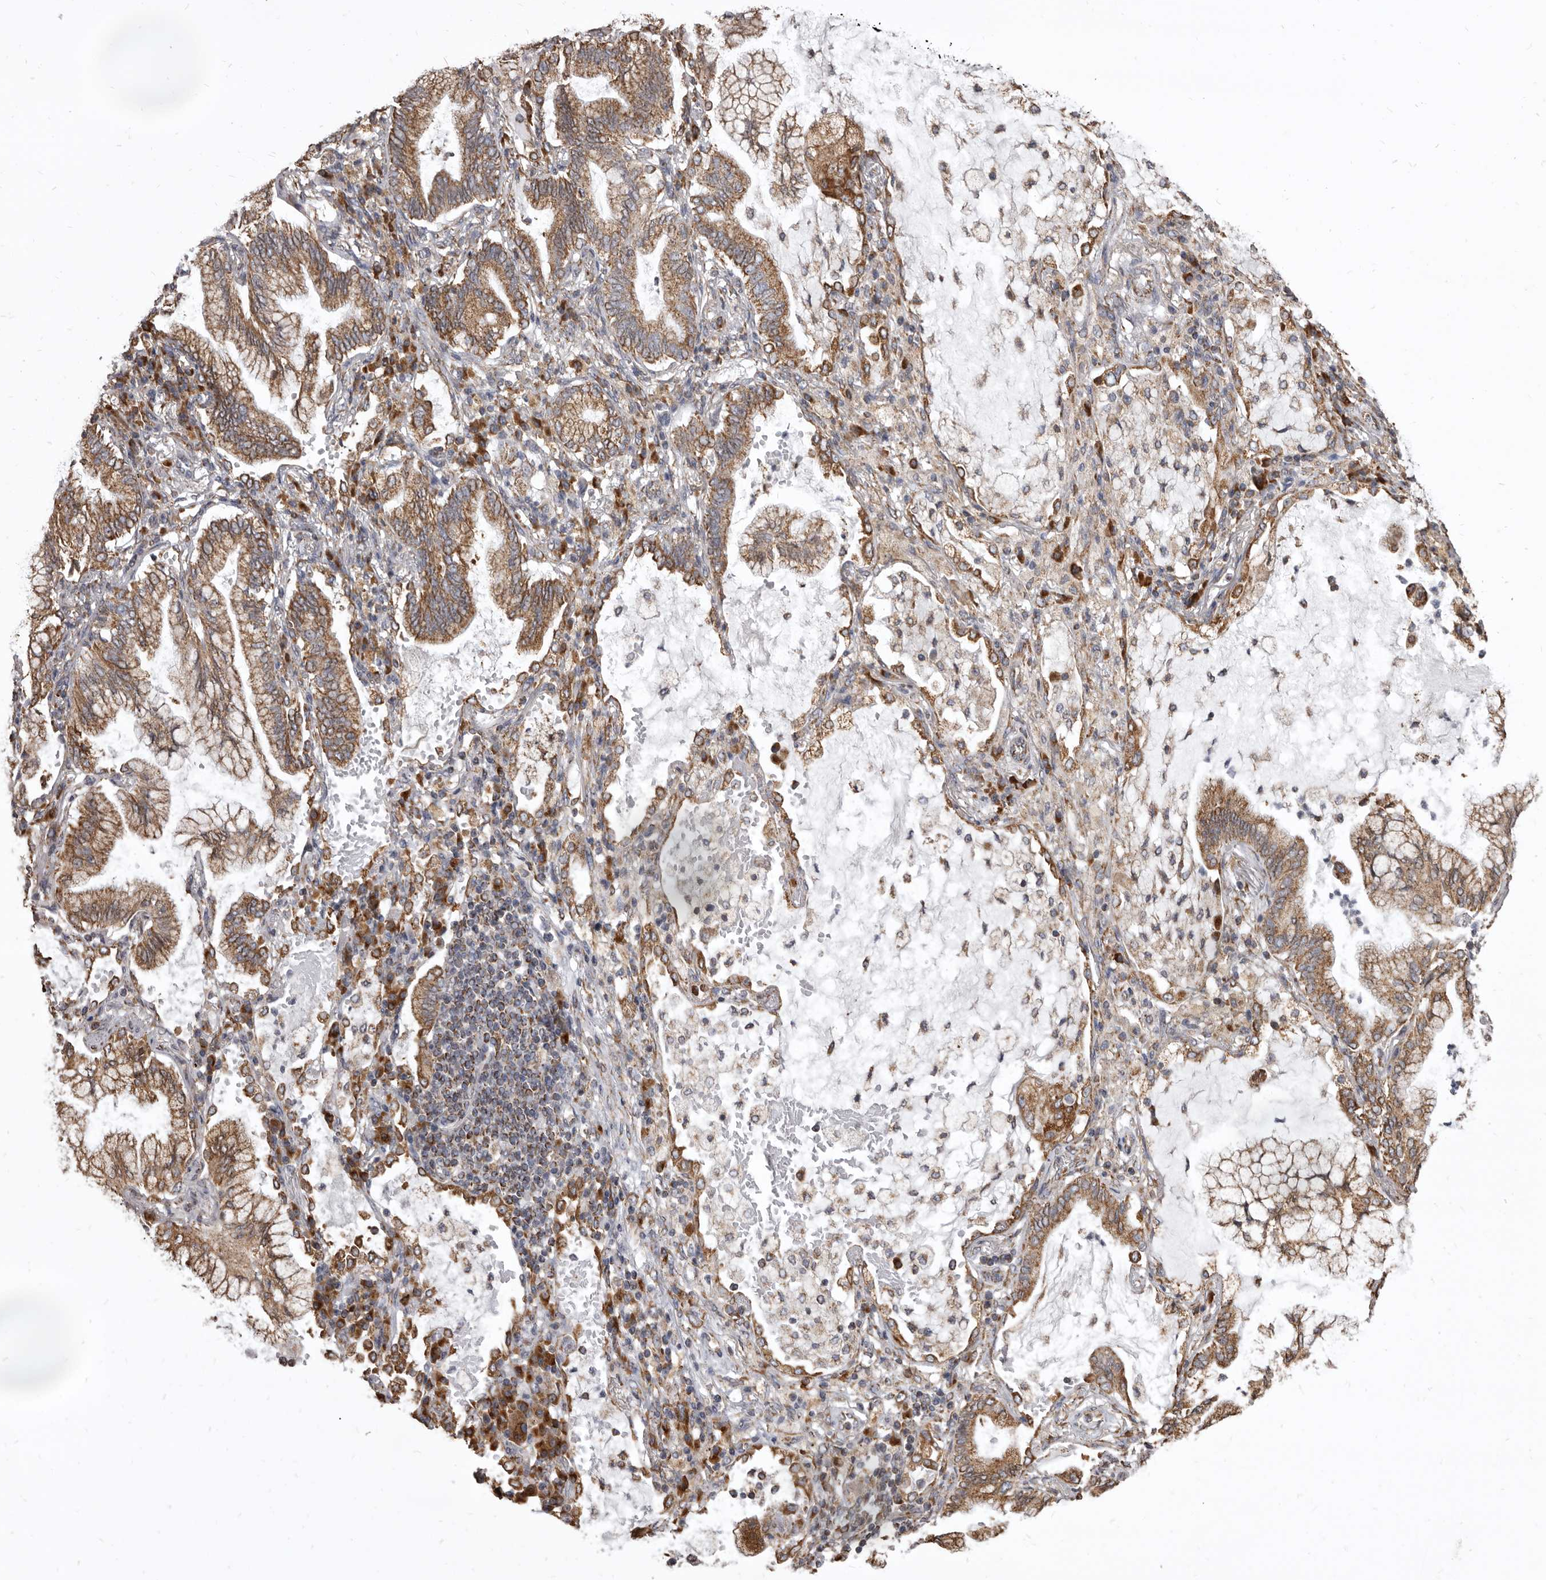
{"staining": {"intensity": "moderate", "quantity": ">75%", "location": "cytoplasmic/membranous"}, "tissue": "lung cancer", "cell_type": "Tumor cells", "image_type": "cancer", "snomed": [{"axis": "morphology", "description": "Adenocarcinoma, NOS"}, {"axis": "topography", "description": "Lung"}], "caption": "Lung cancer (adenocarcinoma) stained for a protein (brown) exhibits moderate cytoplasmic/membranous positive staining in about >75% of tumor cells.", "gene": "CDK5RAP3", "patient": {"sex": "female", "age": 70}}